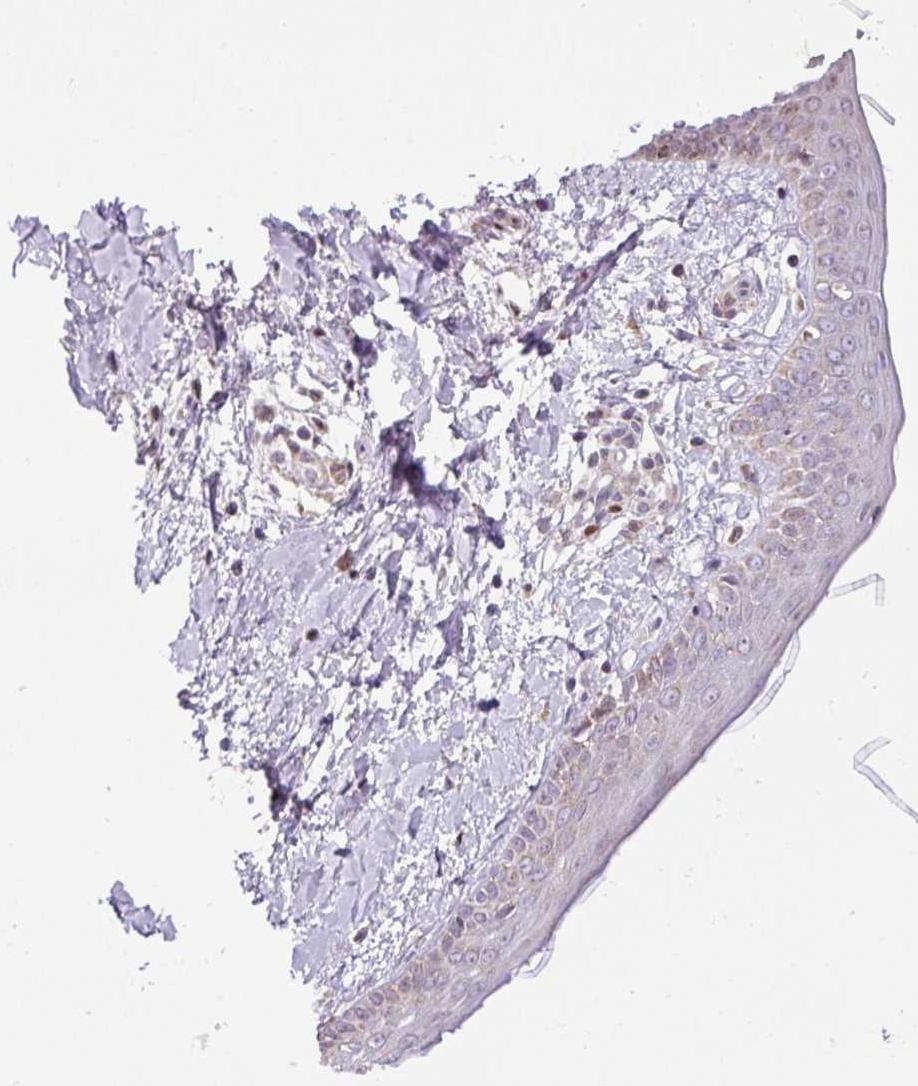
{"staining": {"intensity": "weak", "quantity": "<25%", "location": "cytoplasmic/membranous"}, "tissue": "skin", "cell_type": "Fibroblasts", "image_type": "normal", "snomed": [{"axis": "morphology", "description": "Normal tissue, NOS"}, {"axis": "topography", "description": "Skin"}], "caption": "Immunohistochemical staining of unremarkable human skin shows no significant staining in fibroblasts. The staining is performed using DAB brown chromogen with nuclei counter-stained in using hematoxylin.", "gene": "ENSG00000269547", "patient": {"sex": "female", "age": 34}}